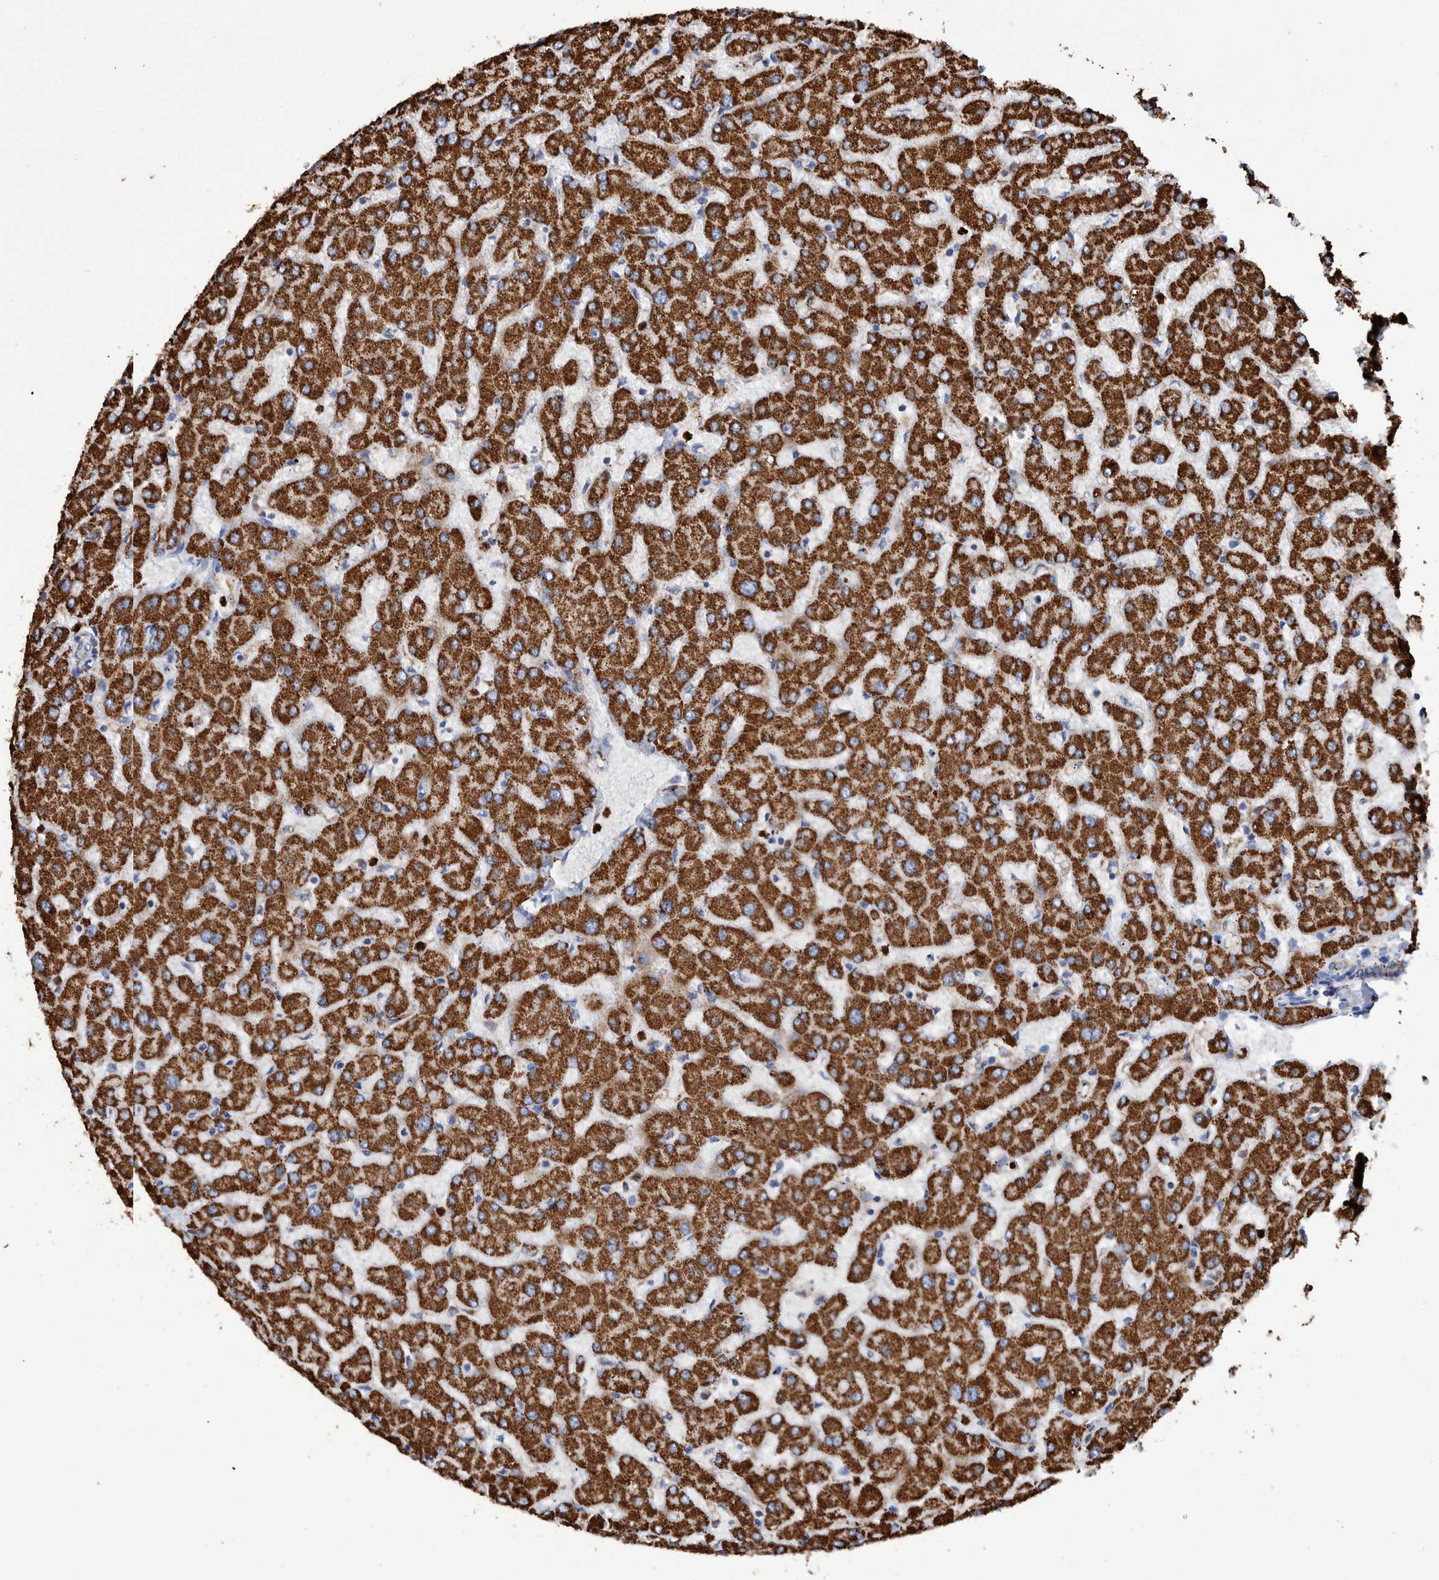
{"staining": {"intensity": "negative", "quantity": "none", "location": "none"}, "tissue": "liver", "cell_type": "Cholangiocytes", "image_type": "normal", "snomed": [{"axis": "morphology", "description": "Normal tissue, NOS"}, {"axis": "topography", "description": "Liver"}], "caption": "Immunohistochemical staining of unremarkable human liver displays no significant staining in cholangiocytes. (DAB (3,3'-diaminobenzidine) IHC with hematoxylin counter stain).", "gene": "DECR1", "patient": {"sex": "female", "age": 63}}